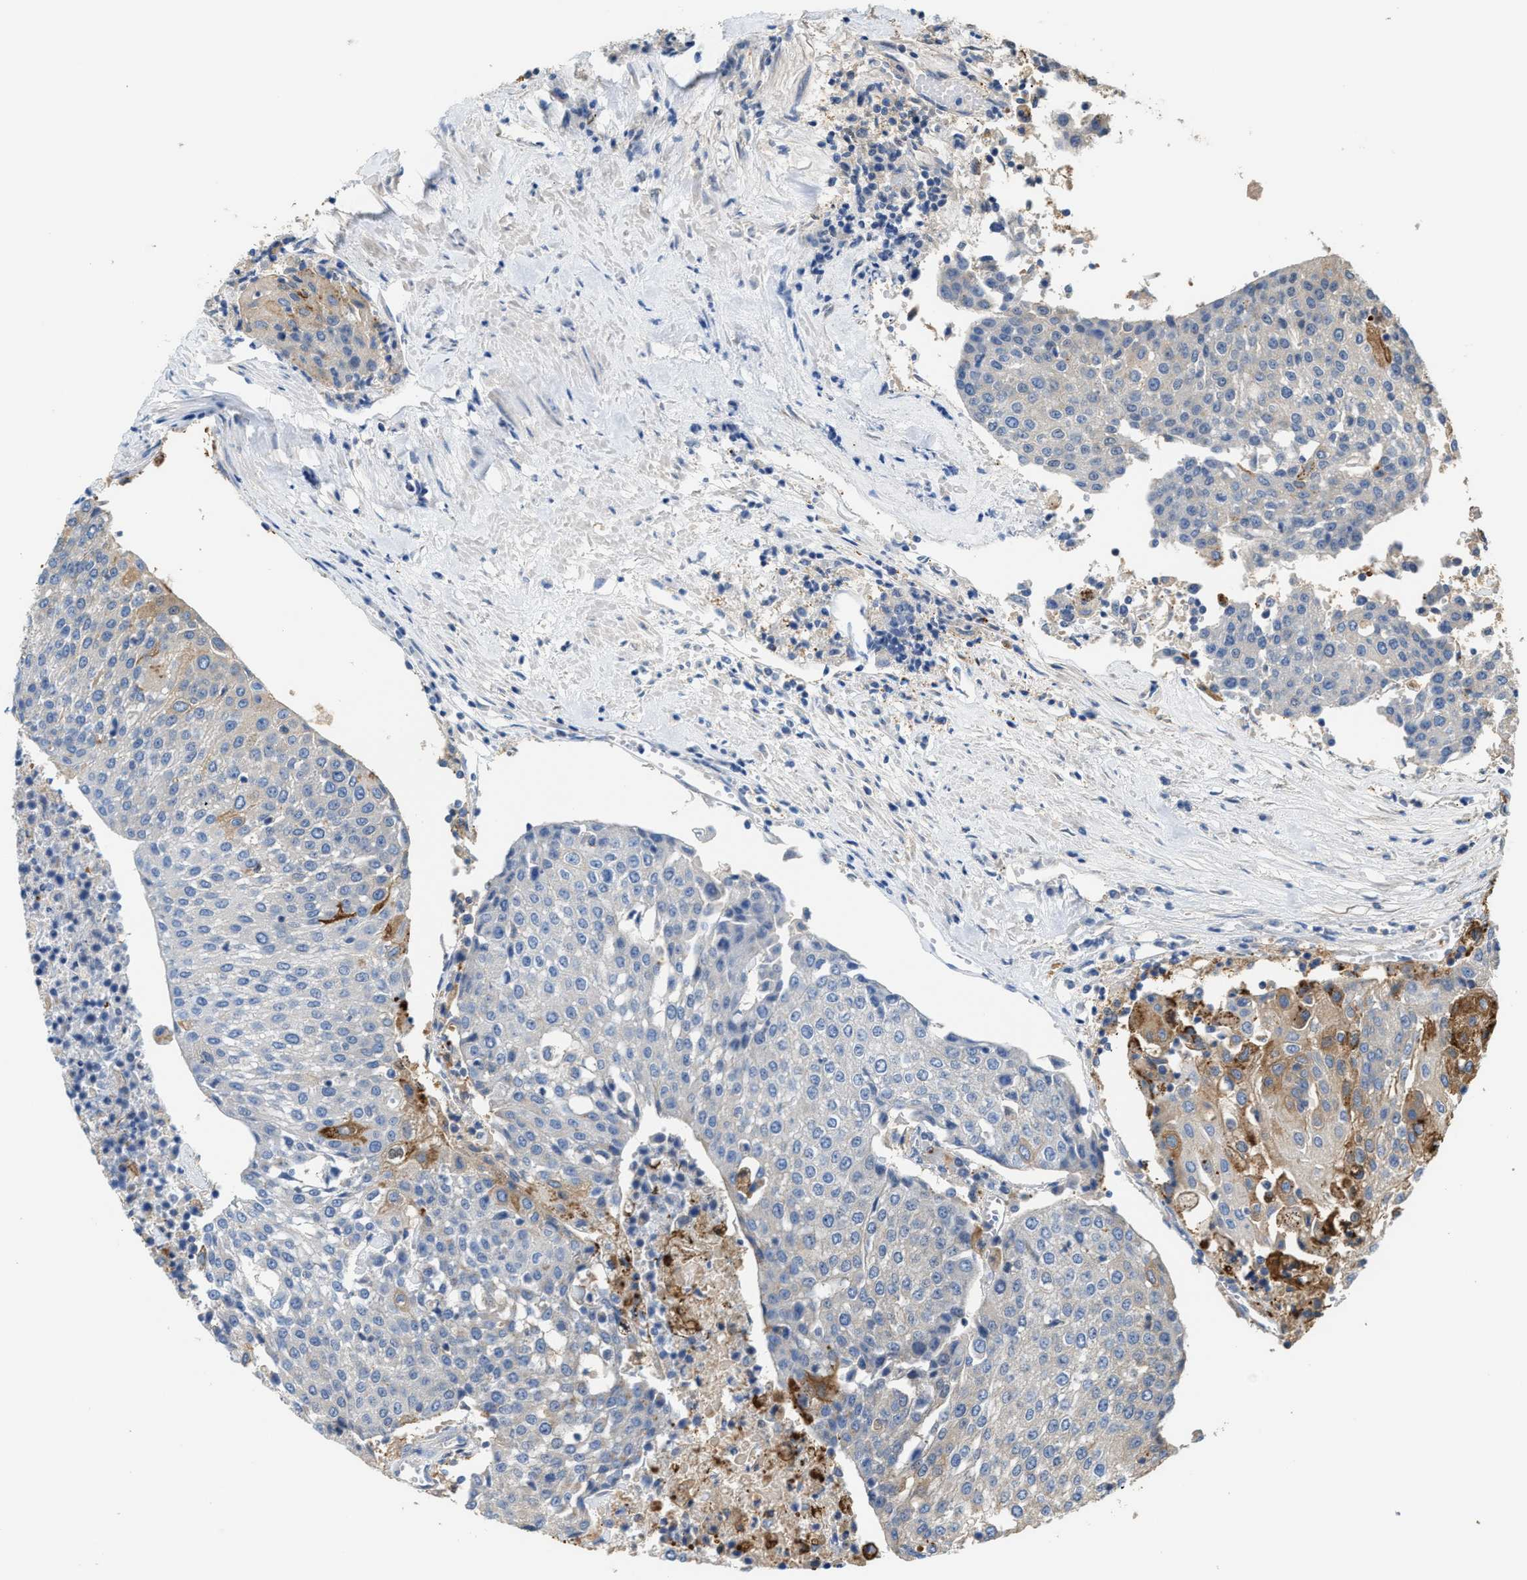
{"staining": {"intensity": "moderate", "quantity": "<25%", "location": "cytoplasmic/membranous"}, "tissue": "urothelial cancer", "cell_type": "Tumor cells", "image_type": "cancer", "snomed": [{"axis": "morphology", "description": "Urothelial carcinoma, High grade"}, {"axis": "topography", "description": "Urinary bladder"}], "caption": "Protein expression analysis of human high-grade urothelial carcinoma reveals moderate cytoplasmic/membranous expression in approximately <25% of tumor cells. The protein is shown in brown color, while the nuclei are stained blue.", "gene": "ATIC", "patient": {"sex": "female", "age": 85}}